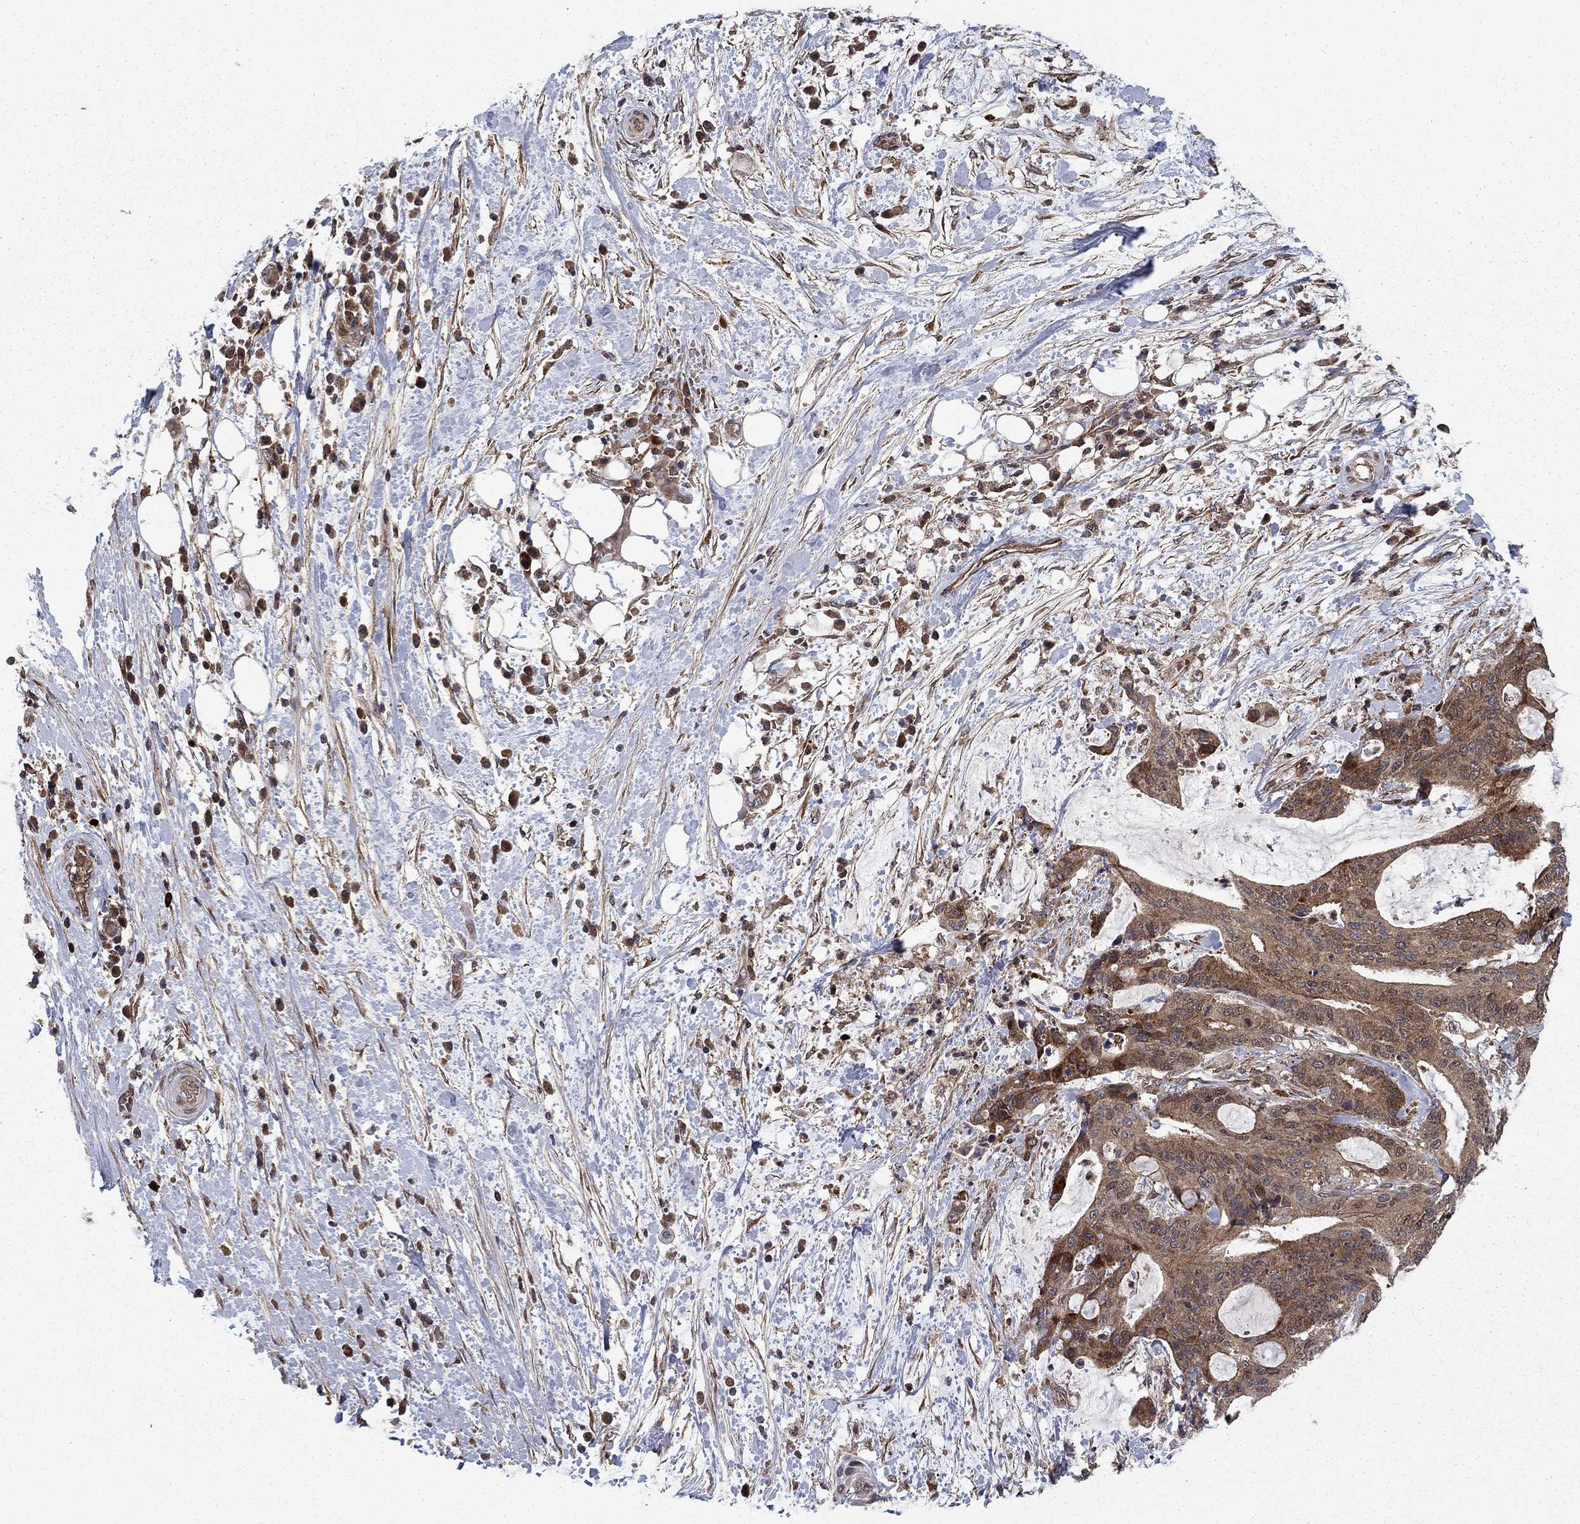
{"staining": {"intensity": "moderate", "quantity": ">75%", "location": "cytoplasmic/membranous"}, "tissue": "liver cancer", "cell_type": "Tumor cells", "image_type": "cancer", "snomed": [{"axis": "morphology", "description": "Cholangiocarcinoma"}, {"axis": "topography", "description": "Liver"}], "caption": "Immunohistochemistry photomicrograph of human liver cancer stained for a protein (brown), which exhibits medium levels of moderate cytoplasmic/membranous positivity in approximately >75% of tumor cells.", "gene": "HDAC4", "patient": {"sex": "female", "age": 73}}